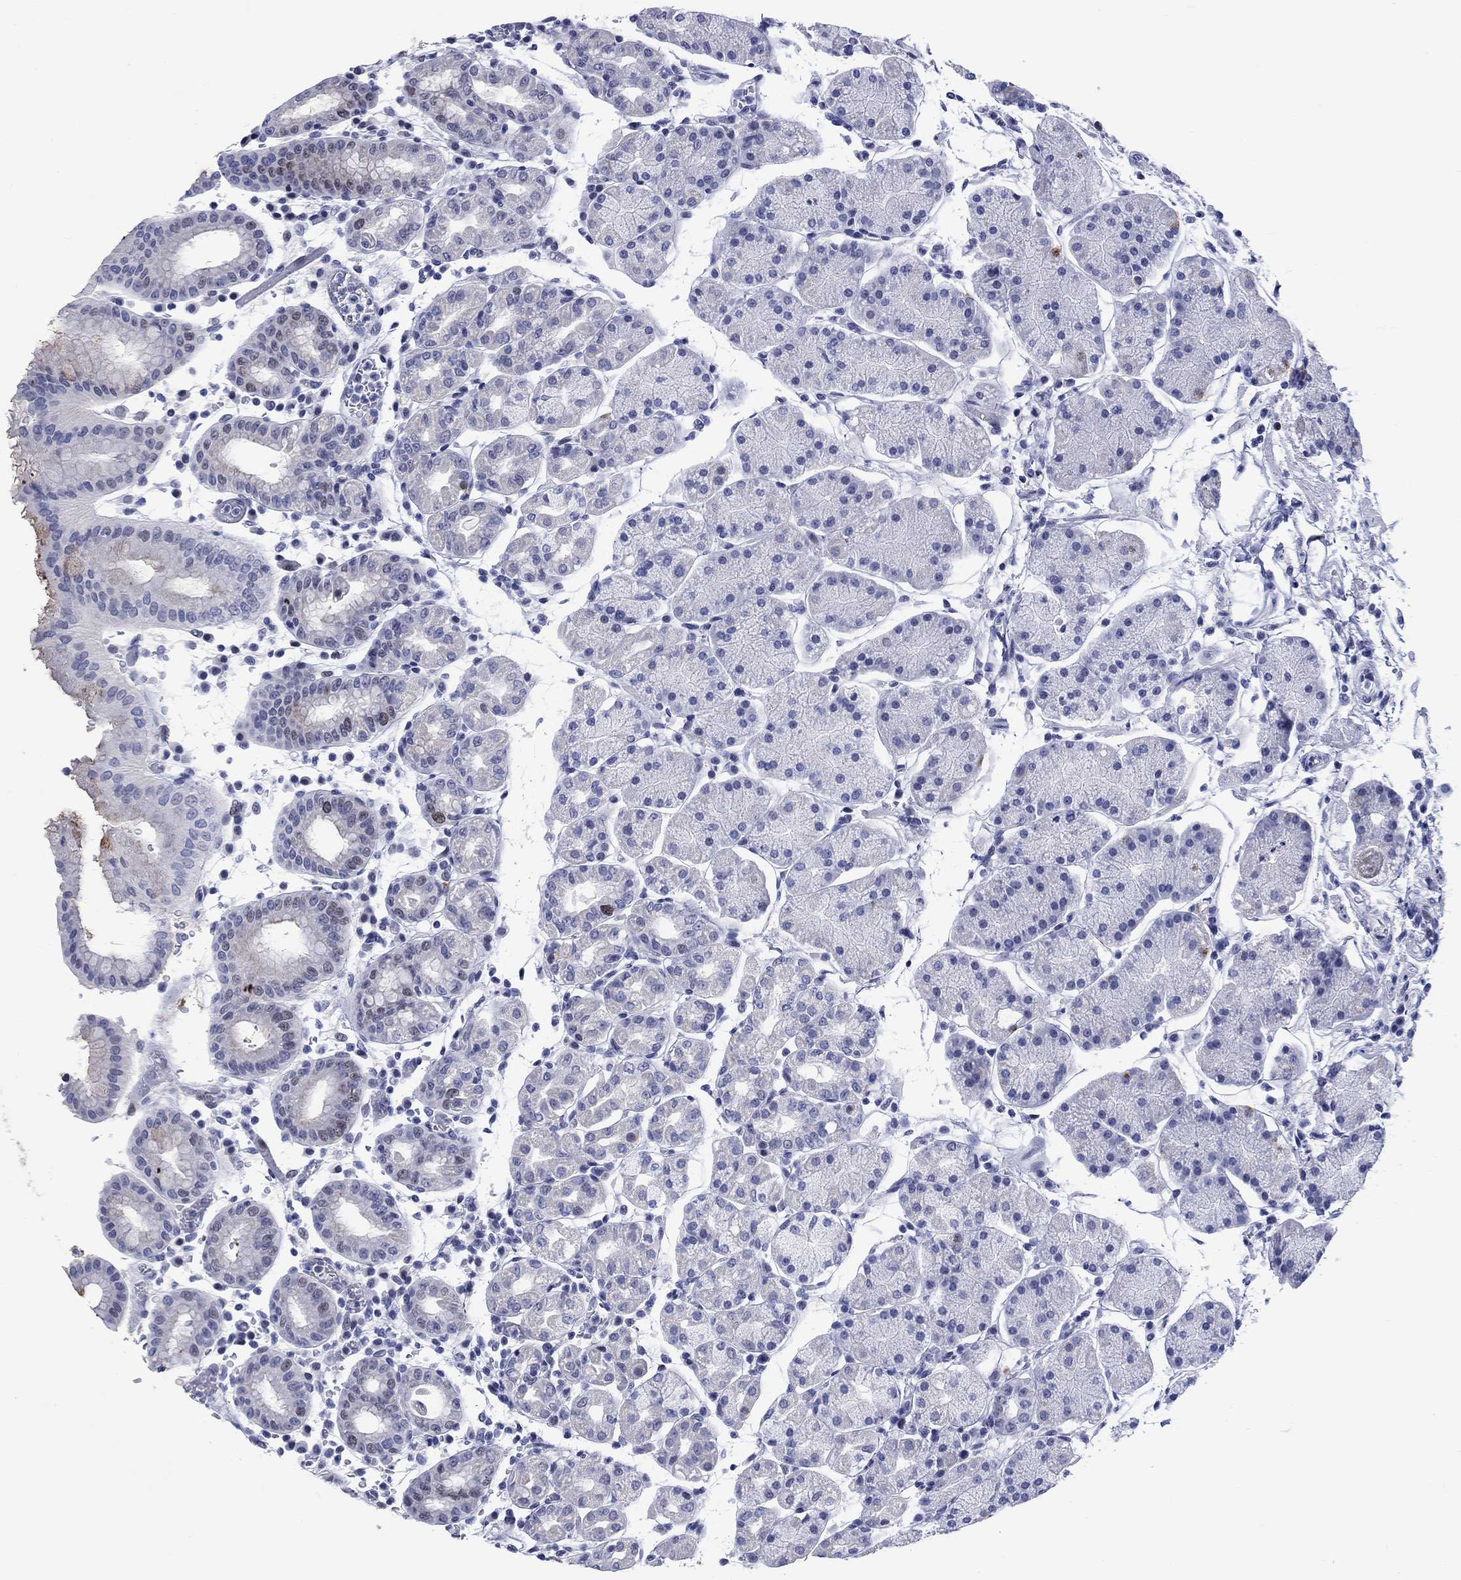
{"staining": {"intensity": "strong", "quantity": "<25%", "location": "nuclear"}, "tissue": "stomach", "cell_type": "Glandular cells", "image_type": "normal", "snomed": [{"axis": "morphology", "description": "Normal tissue, NOS"}, {"axis": "topography", "description": "Stomach"}], "caption": "The micrograph demonstrates a brown stain indicating the presence of a protein in the nuclear of glandular cells in stomach.", "gene": "CDCA2", "patient": {"sex": "male", "age": 54}}